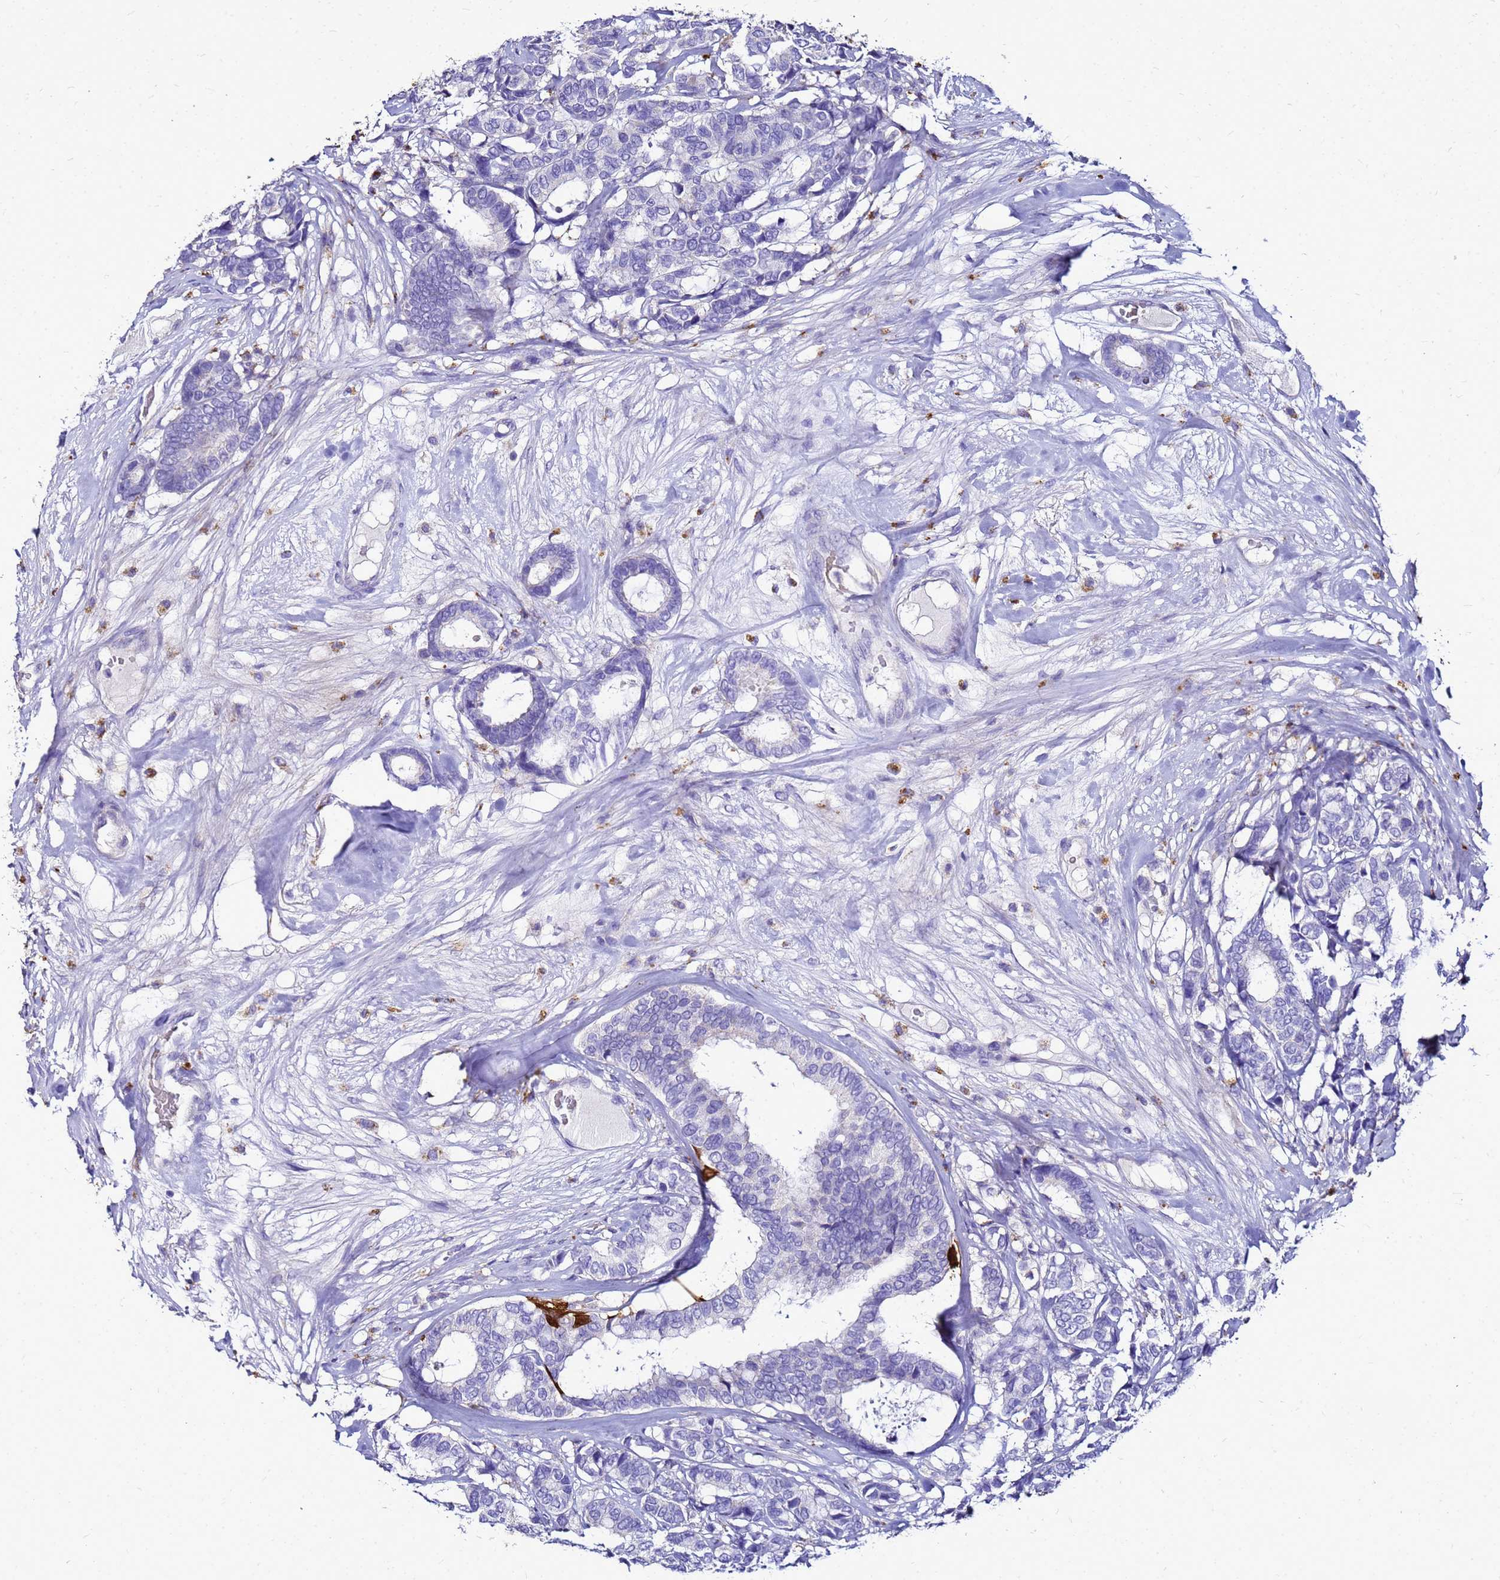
{"staining": {"intensity": "negative", "quantity": "none", "location": "none"}, "tissue": "breast cancer", "cell_type": "Tumor cells", "image_type": "cancer", "snomed": [{"axis": "morphology", "description": "Duct carcinoma"}, {"axis": "topography", "description": "Breast"}], "caption": "High power microscopy image of an IHC image of invasive ductal carcinoma (breast), revealing no significant positivity in tumor cells.", "gene": "S100A2", "patient": {"sex": "female", "age": 87}}